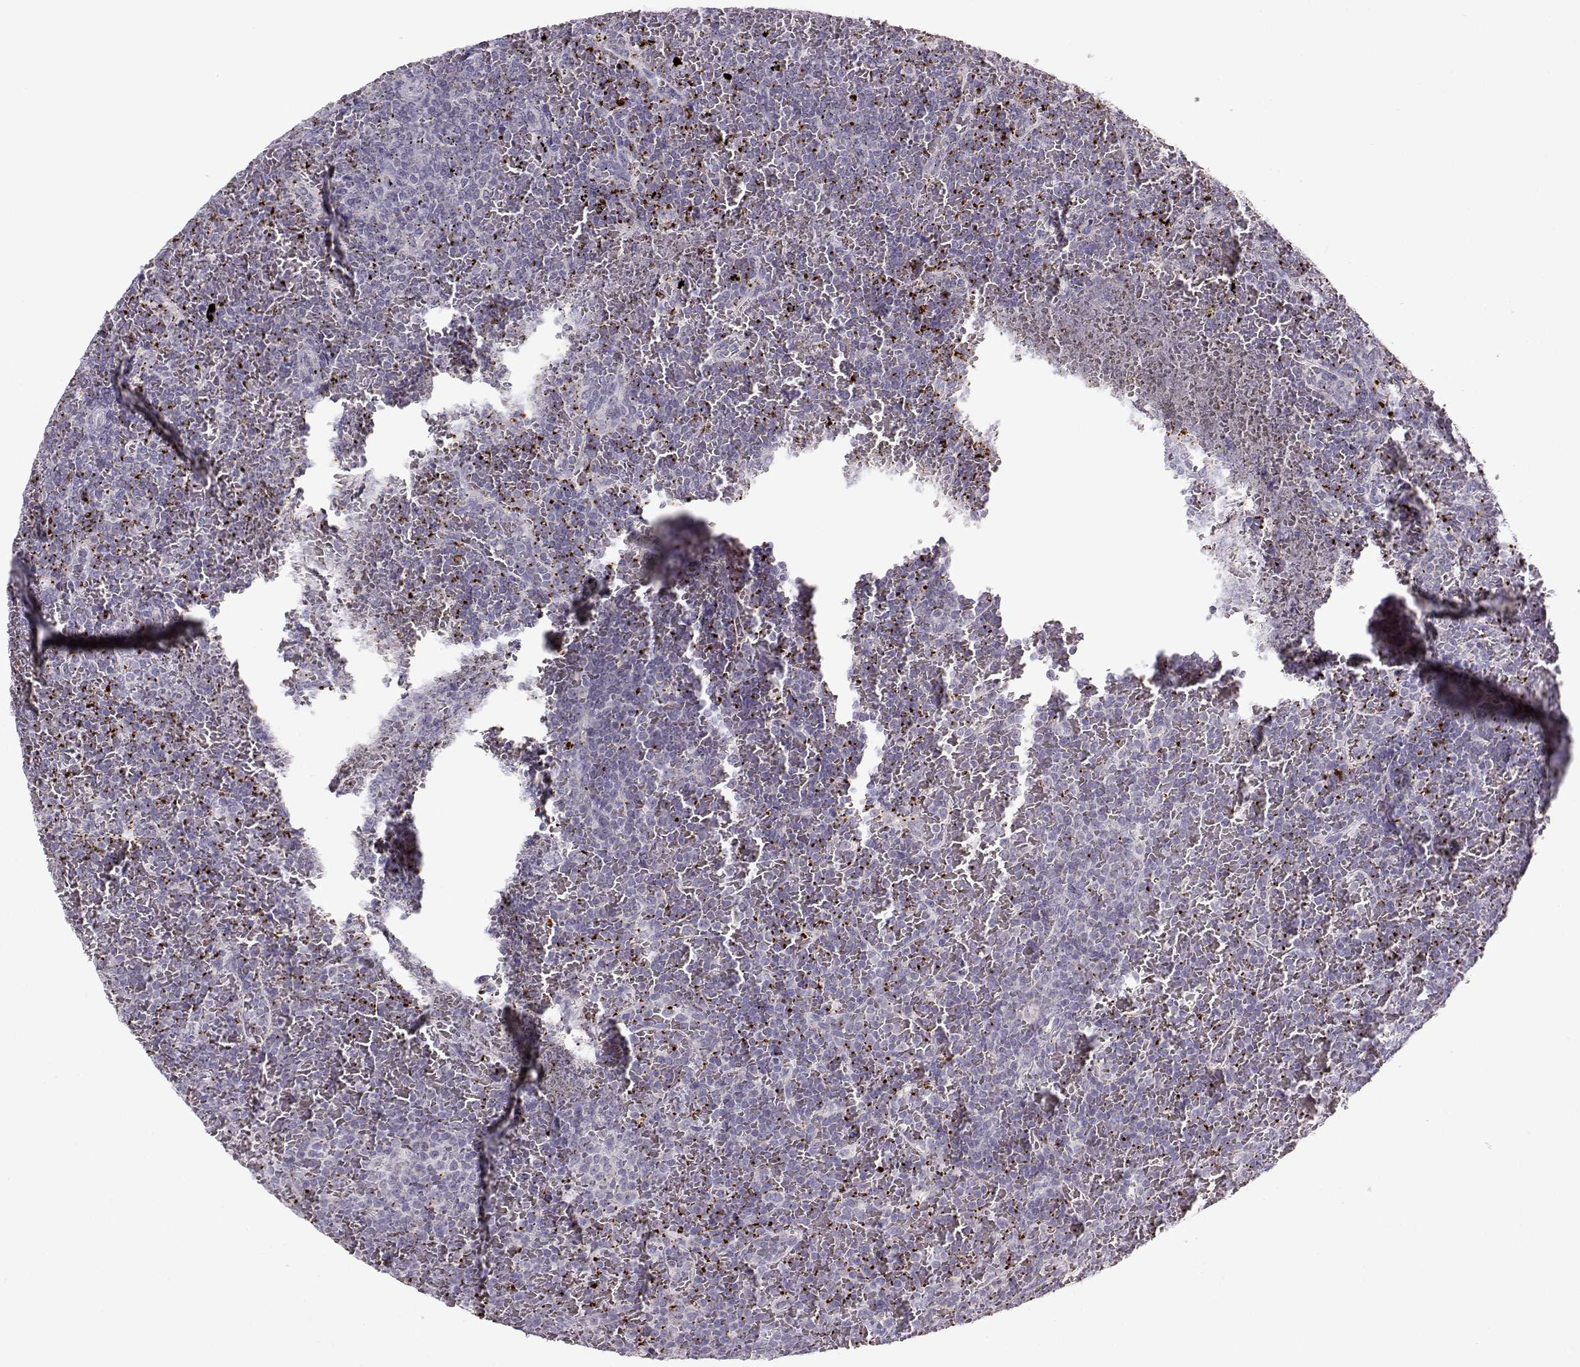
{"staining": {"intensity": "strong", "quantity": "25%-75%", "location": "cytoplasmic/membranous"}, "tissue": "lymphoma", "cell_type": "Tumor cells", "image_type": "cancer", "snomed": [{"axis": "morphology", "description": "Malignant lymphoma, non-Hodgkin's type, Low grade"}, {"axis": "topography", "description": "Spleen"}], "caption": "Lymphoma stained for a protein reveals strong cytoplasmic/membranous positivity in tumor cells.", "gene": "KLF17", "patient": {"sex": "female", "age": 77}}